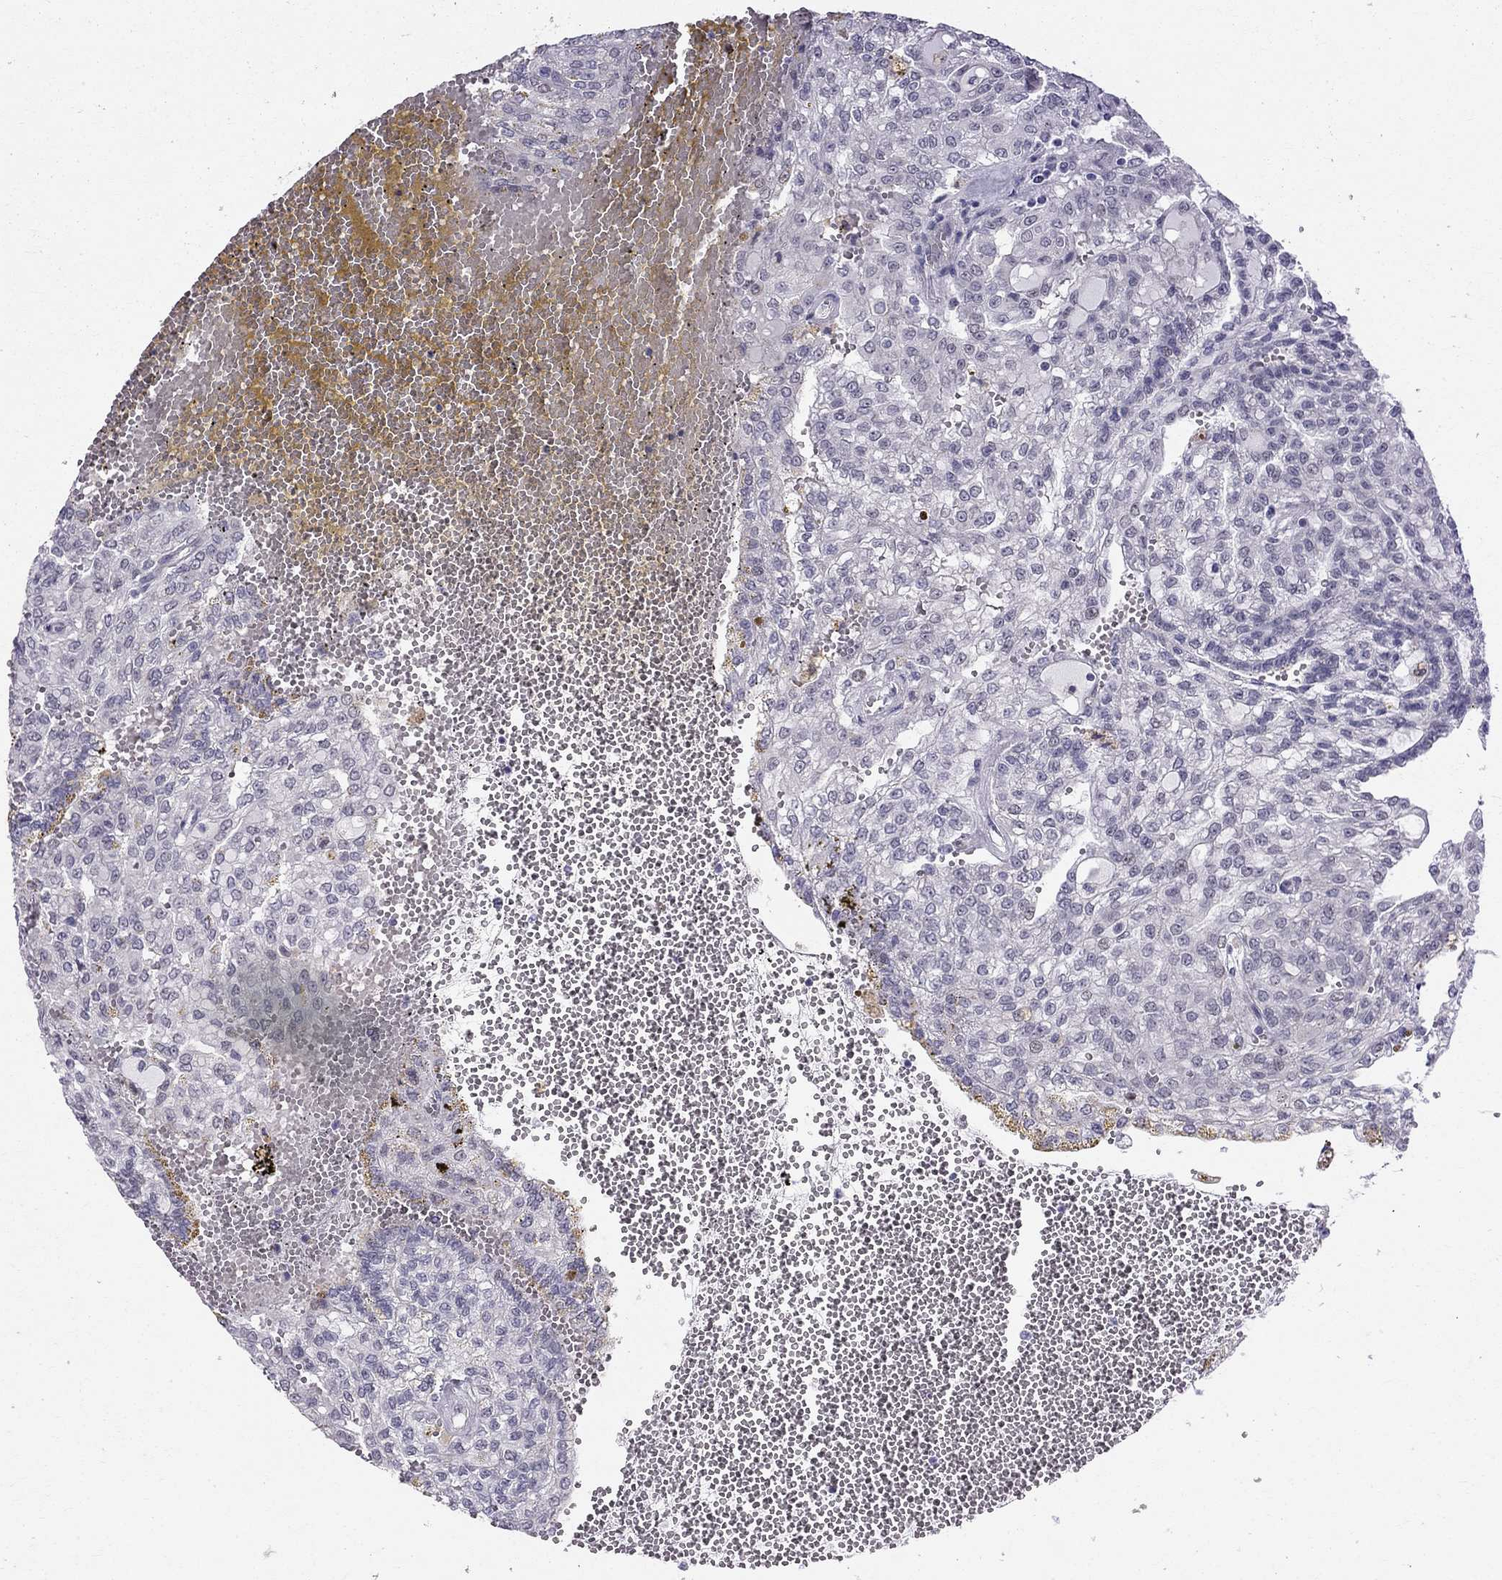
{"staining": {"intensity": "negative", "quantity": "none", "location": "none"}, "tissue": "renal cancer", "cell_type": "Tumor cells", "image_type": "cancer", "snomed": [{"axis": "morphology", "description": "Adenocarcinoma, NOS"}, {"axis": "topography", "description": "Kidney"}], "caption": "Tumor cells are negative for protein expression in human renal cancer (adenocarcinoma).", "gene": "BAG5", "patient": {"sex": "male", "age": 63}}